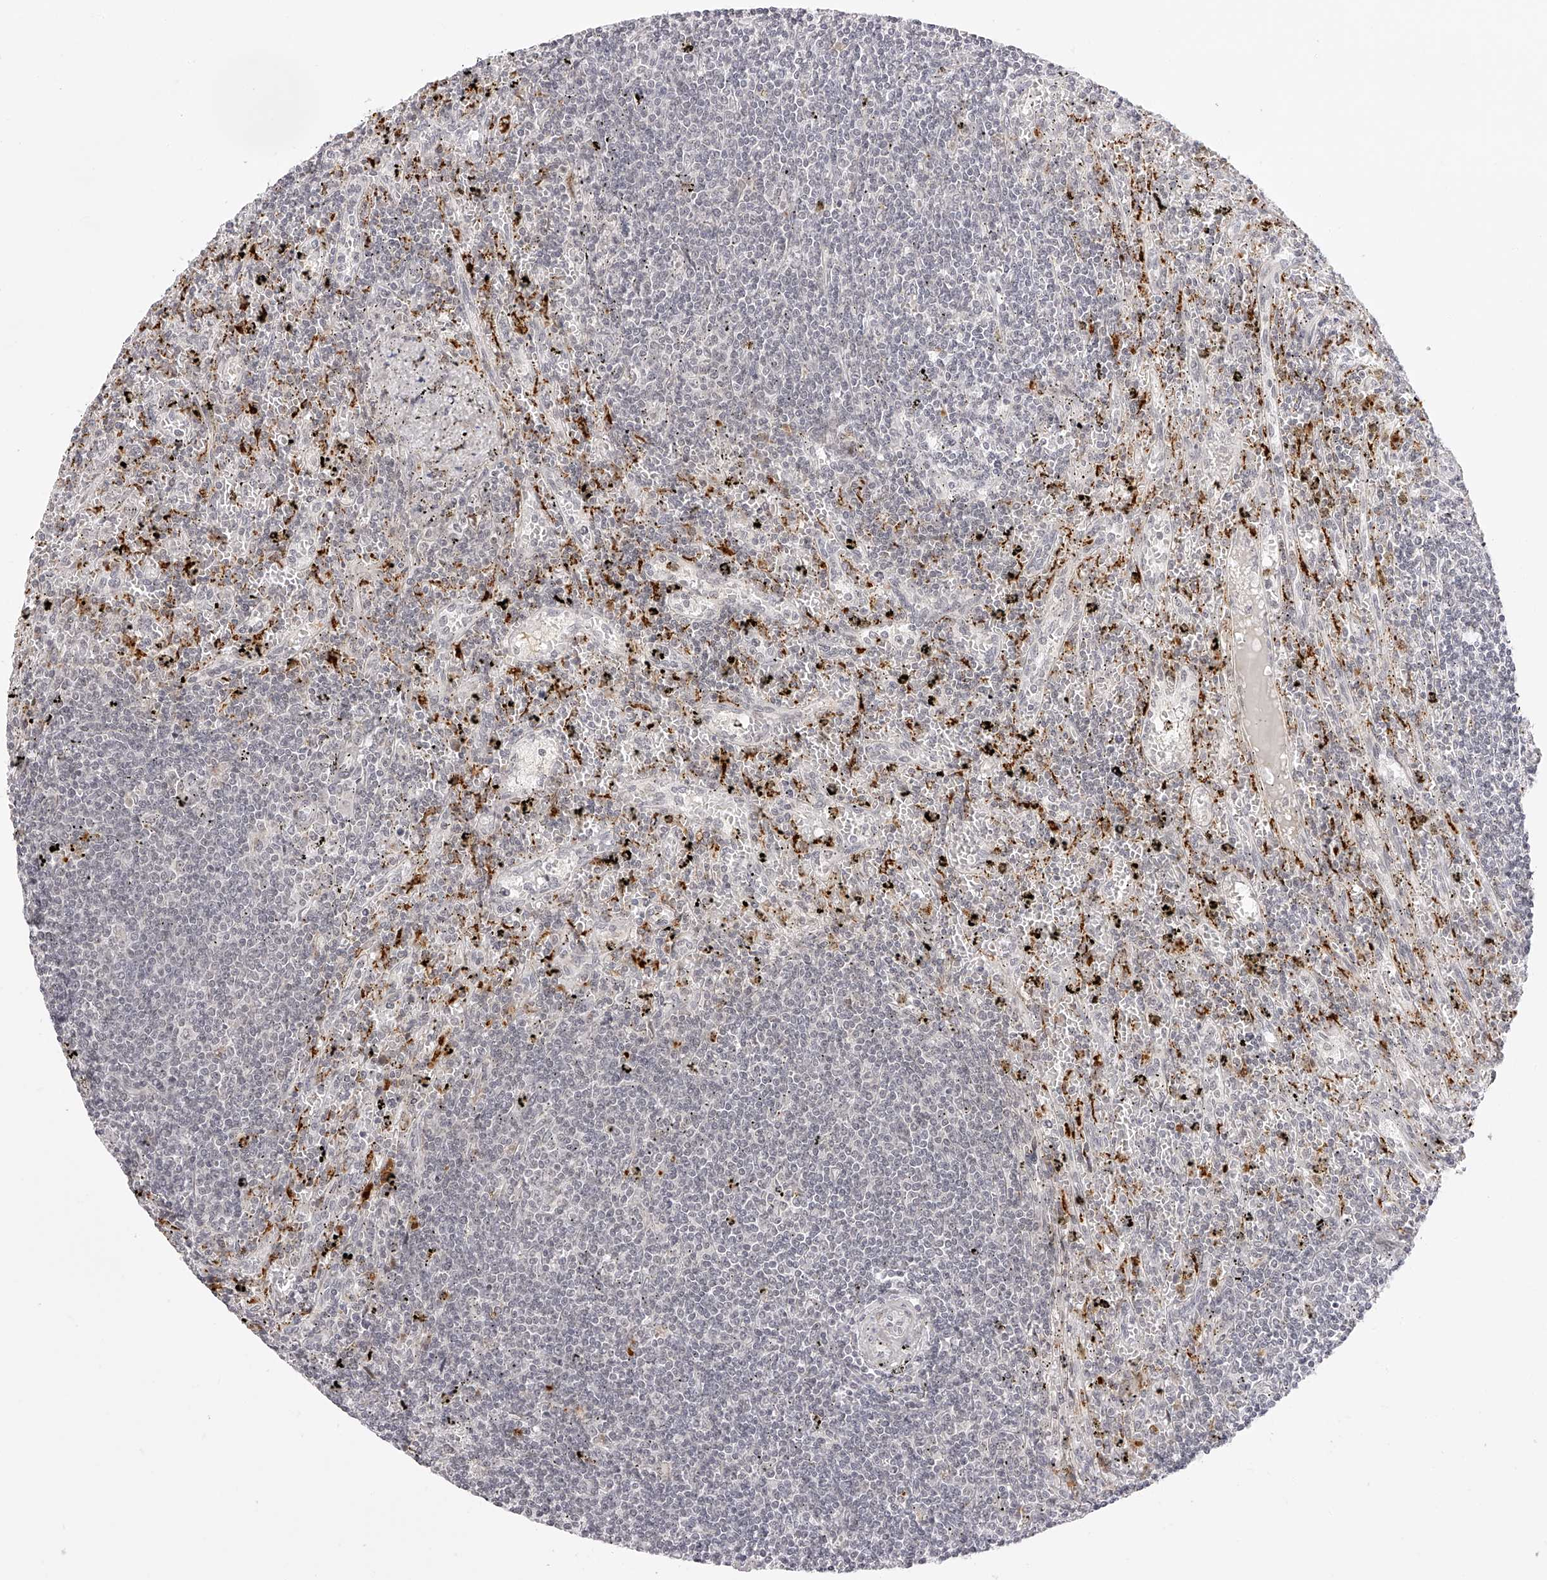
{"staining": {"intensity": "negative", "quantity": "none", "location": "none"}, "tissue": "lymphoma", "cell_type": "Tumor cells", "image_type": "cancer", "snomed": [{"axis": "morphology", "description": "Malignant lymphoma, non-Hodgkin's type, Low grade"}, {"axis": "topography", "description": "Spleen"}], "caption": "Human lymphoma stained for a protein using immunohistochemistry reveals no positivity in tumor cells.", "gene": "PLEKHG1", "patient": {"sex": "male", "age": 76}}